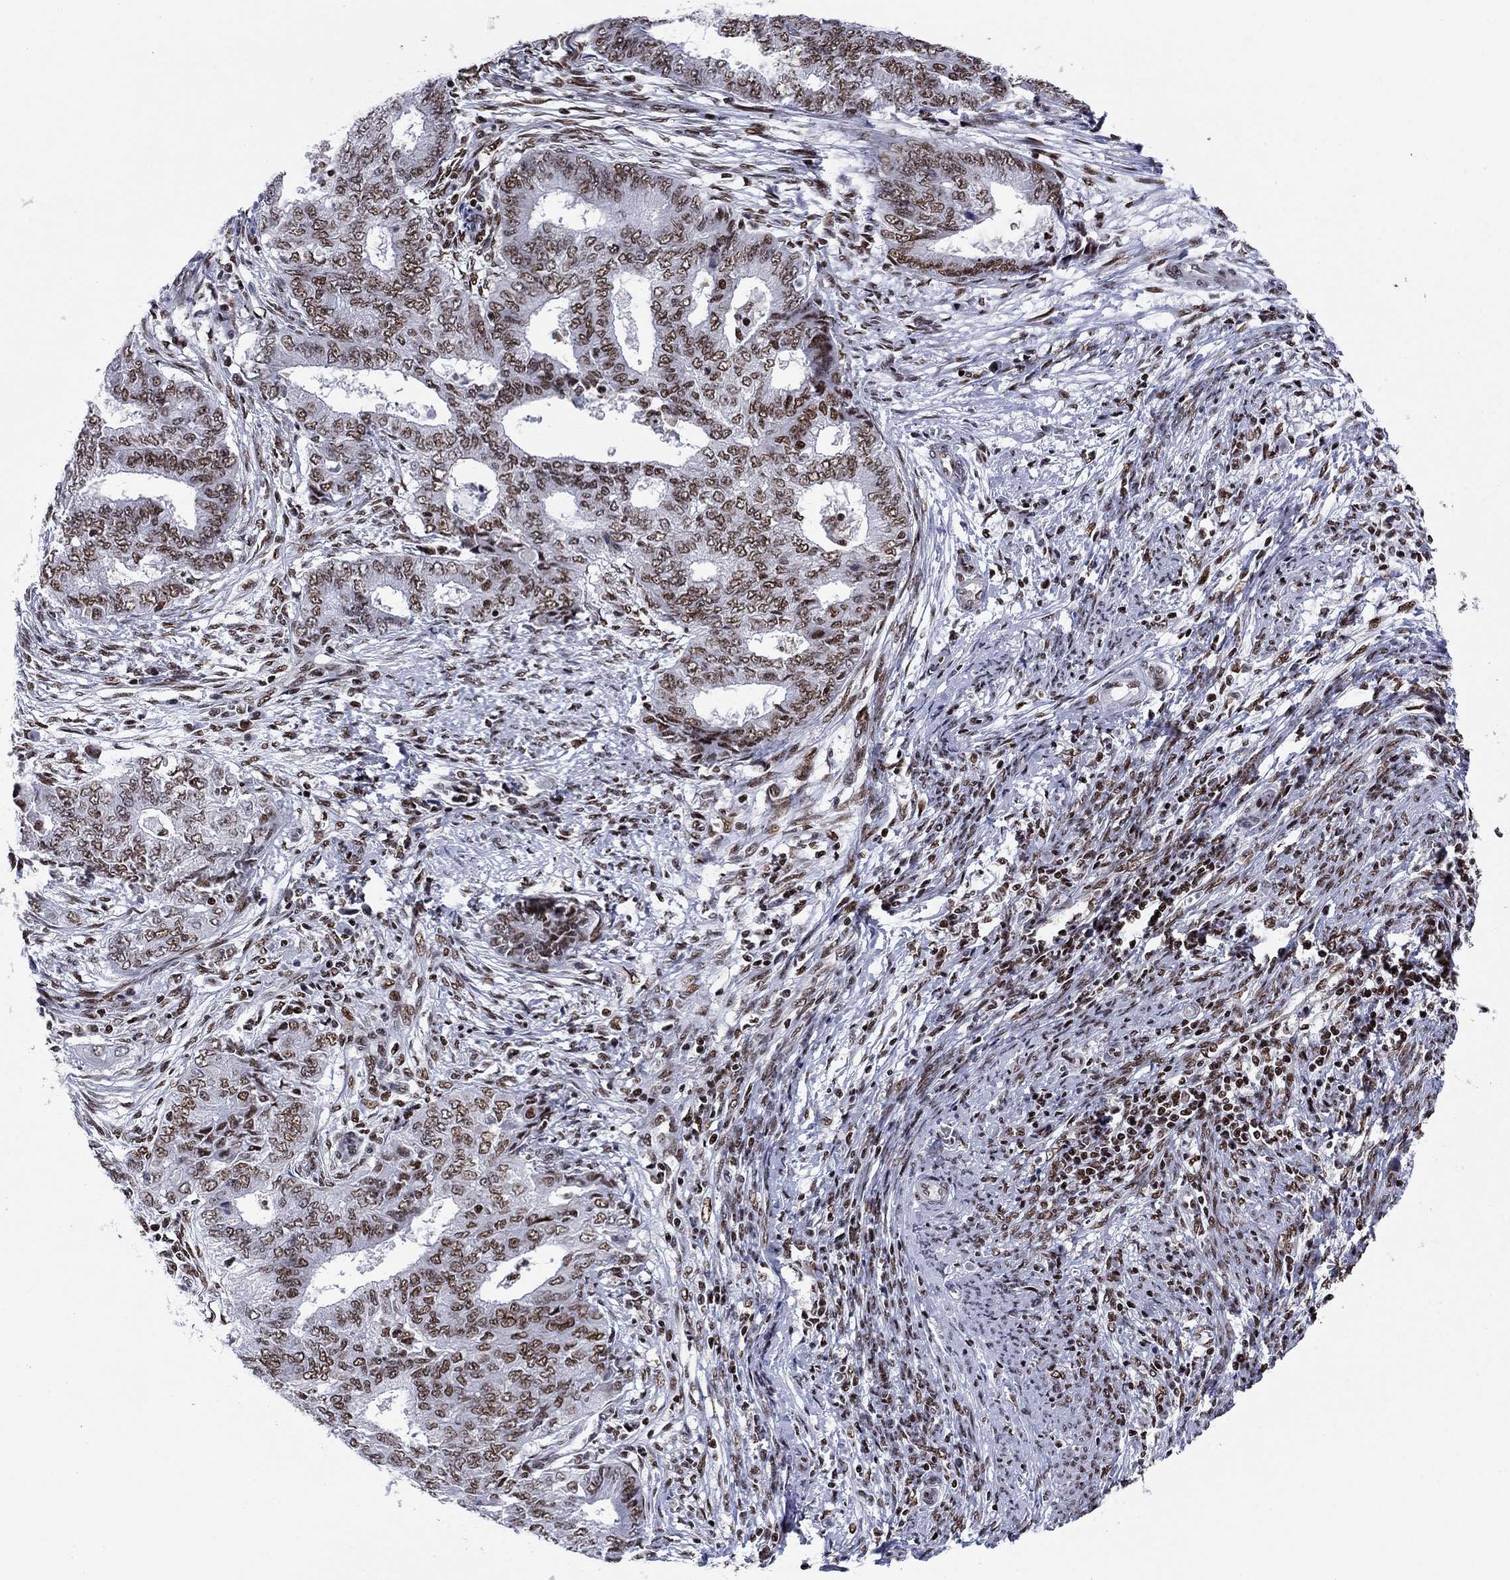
{"staining": {"intensity": "moderate", "quantity": ">75%", "location": "nuclear"}, "tissue": "endometrial cancer", "cell_type": "Tumor cells", "image_type": "cancer", "snomed": [{"axis": "morphology", "description": "Adenocarcinoma, NOS"}, {"axis": "topography", "description": "Endometrium"}], "caption": "Immunohistochemistry (IHC) micrograph of human endometrial cancer stained for a protein (brown), which demonstrates medium levels of moderate nuclear expression in about >75% of tumor cells.", "gene": "RPRD1B", "patient": {"sex": "female", "age": 62}}